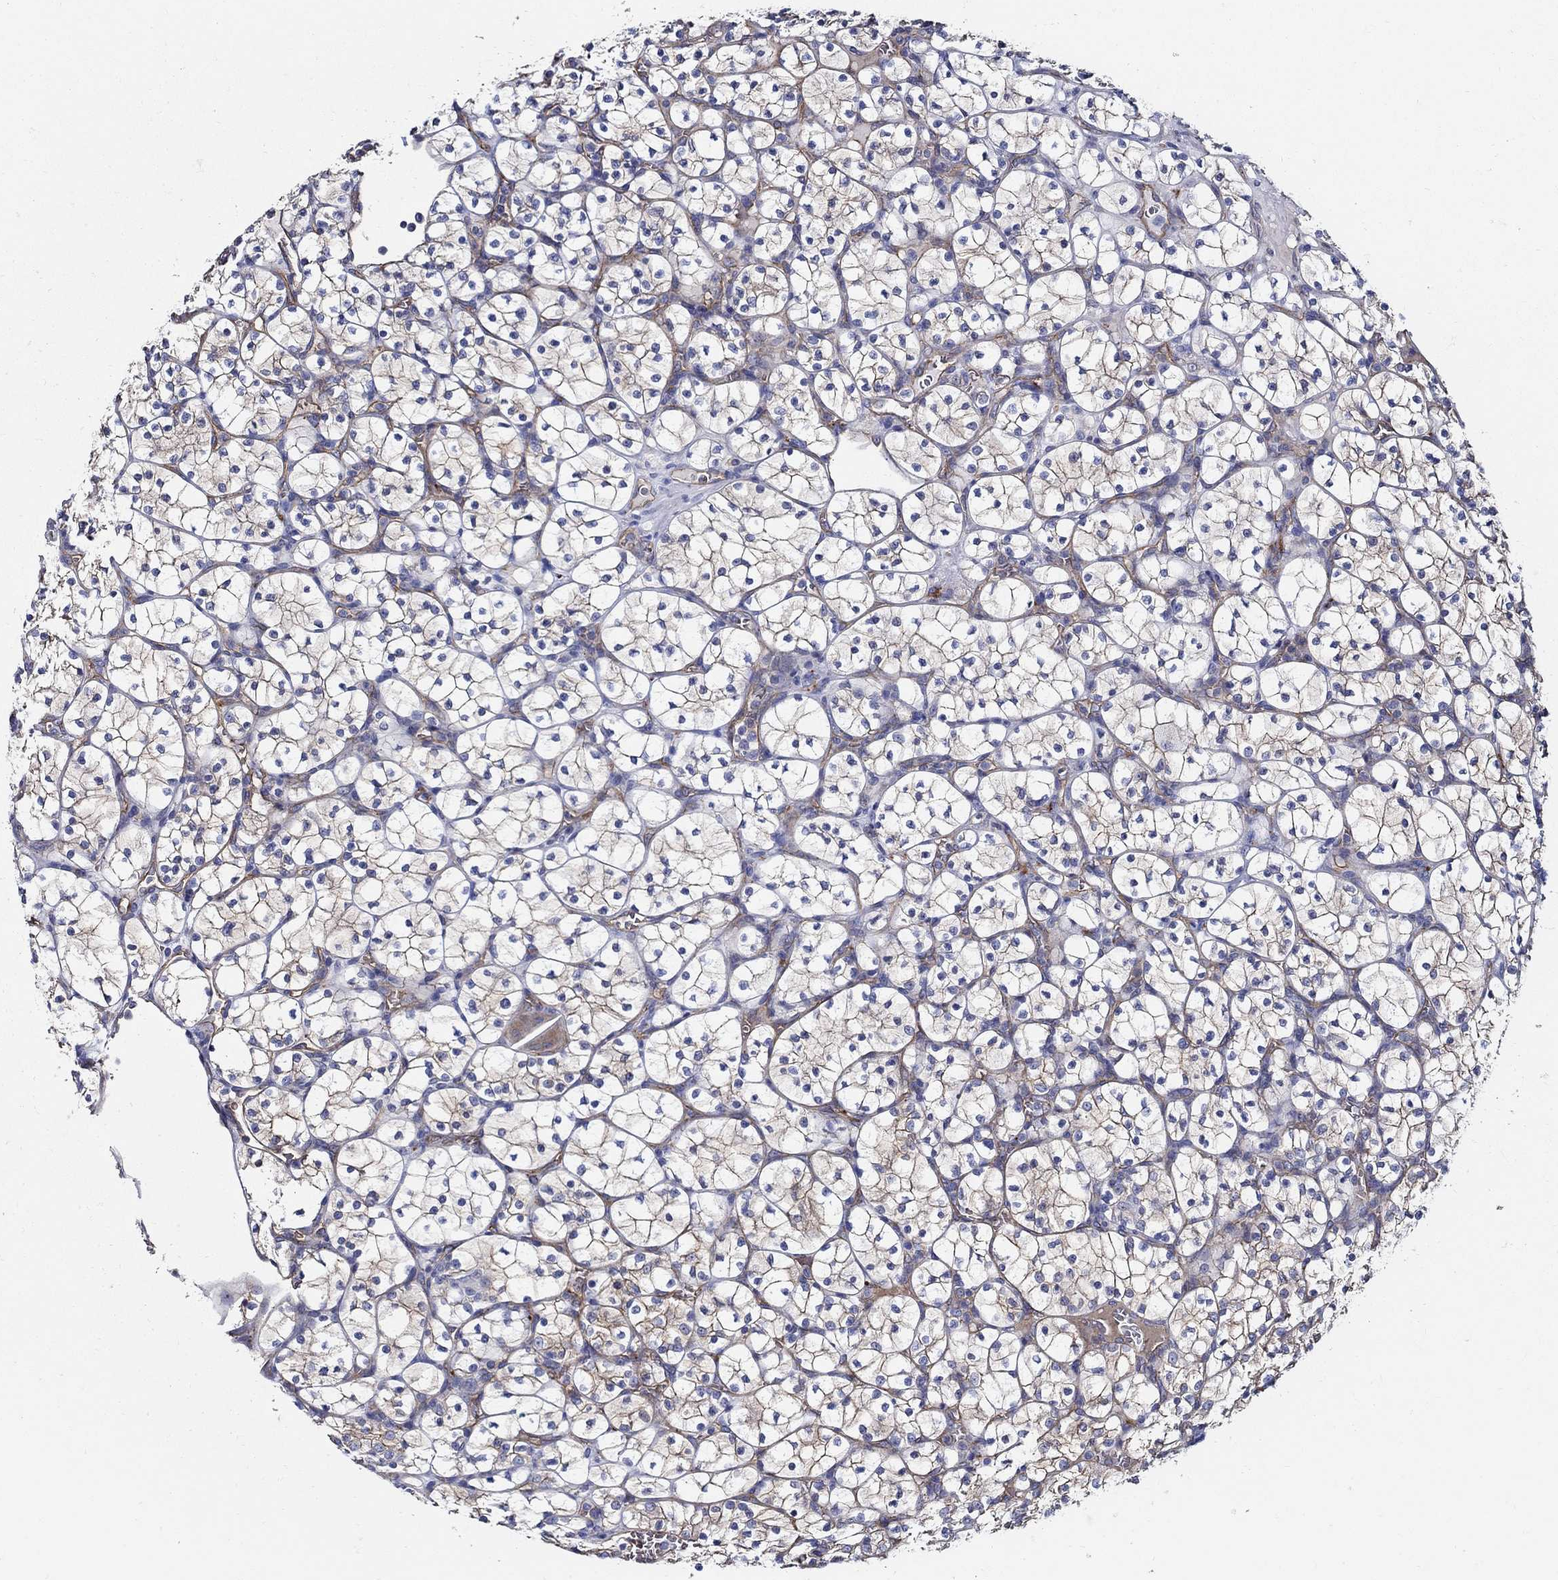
{"staining": {"intensity": "negative", "quantity": "none", "location": "none"}, "tissue": "renal cancer", "cell_type": "Tumor cells", "image_type": "cancer", "snomed": [{"axis": "morphology", "description": "Adenocarcinoma, NOS"}, {"axis": "topography", "description": "Kidney"}], "caption": "Tumor cells are negative for brown protein staining in adenocarcinoma (renal).", "gene": "APBB3", "patient": {"sex": "female", "age": 89}}